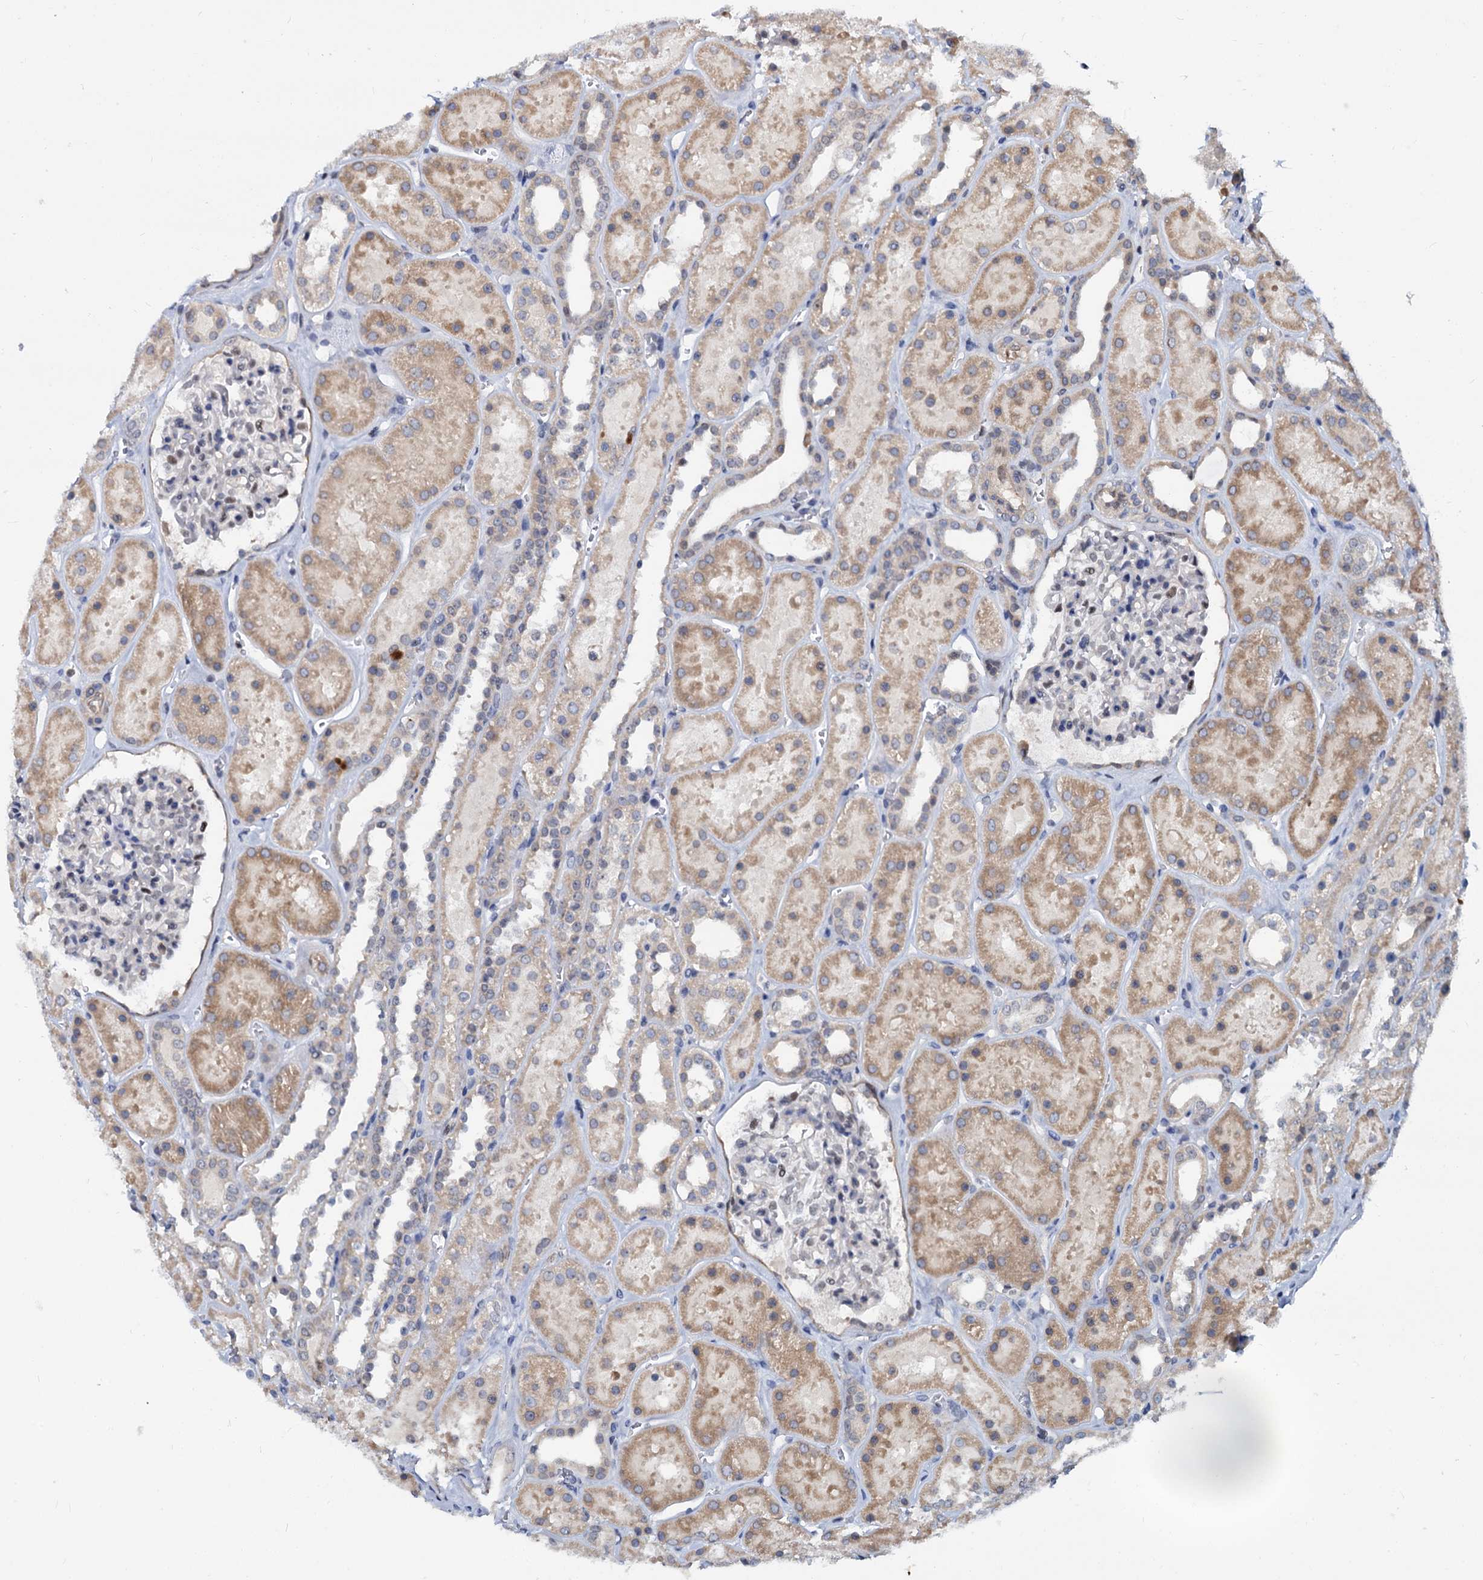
{"staining": {"intensity": "strong", "quantity": "25%-75%", "location": "nuclear"}, "tissue": "kidney", "cell_type": "Cells in glomeruli", "image_type": "normal", "snomed": [{"axis": "morphology", "description": "Normal tissue, NOS"}, {"axis": "topography", "description": "Kidney"}], "caption": "Immunohistochemistry (IHC) micrograph of unremarkable kidney: human kidney stained using immunohistochemistry (IHC) exhibits high levels of strong protein expression localized specifically in the nuclear of cells in glomeruli, appearing as a nuclear brown color.", "gene": "UBLCP1", "patient": {"sex": "female", "age": 41}}